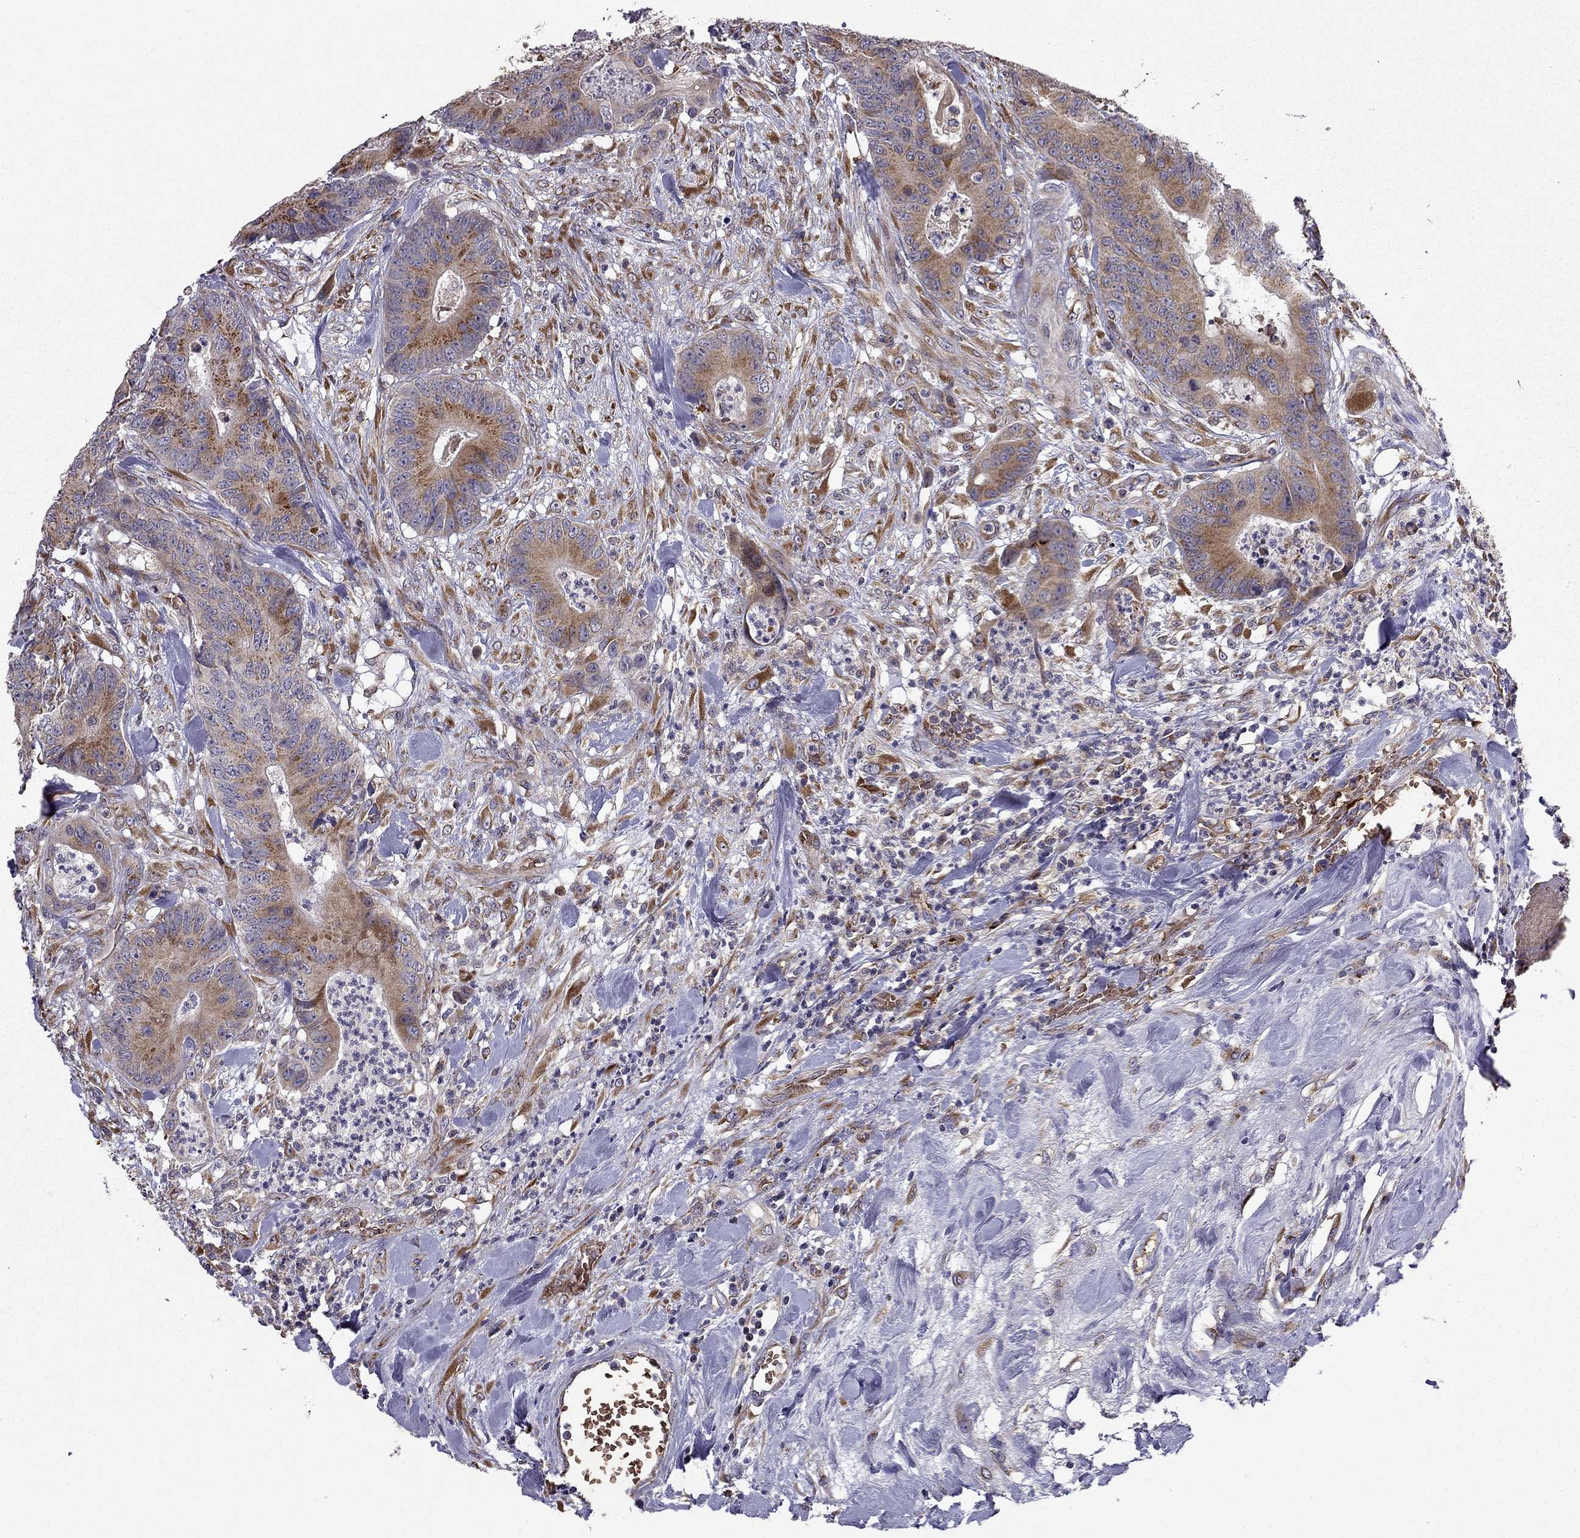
{"staining": {"intensity": "strong", "quantity": "25%-75%", "location": "cytoplasmic/membranous"}, "tissue": "colorectal cancer", "cell_type": "Tumor cells", "image_type": "cancer", "snomed": [{"axis": "morphology", "description": "Adenocarcinoma, NOS"}, {"axis": "topography", "description": "Colon"}], "caption": "Colorectal adenocarcinoma was stained to show a protein in brown. There is high levels of strong cytoplasmic/membranous staining in about 25%-75% of tumor cells.", "gene": "B4GALT7", "patient": {"sex": "male", "age": 84}}